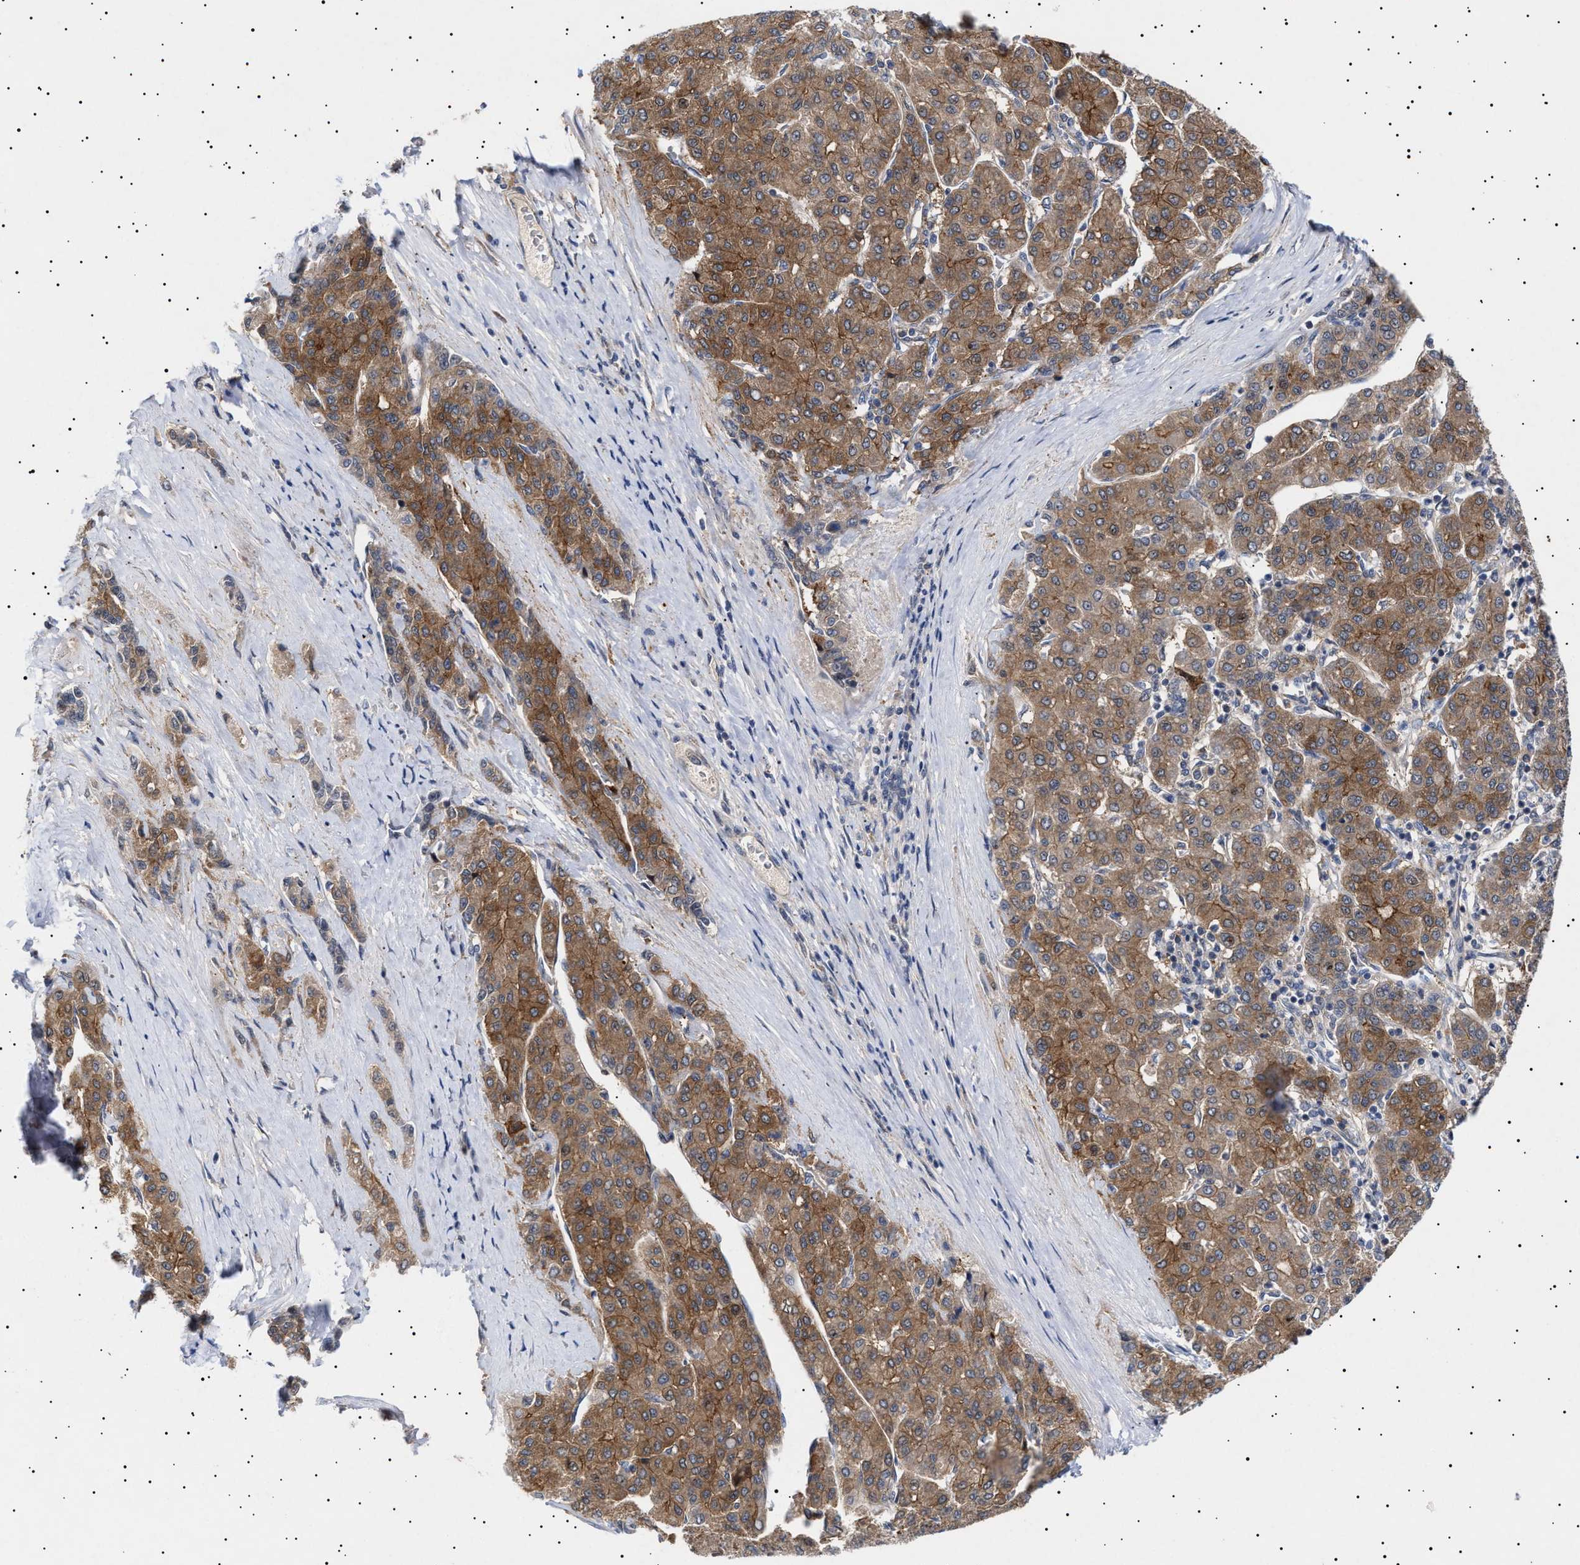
{"staining": {"intensity": "moderate", "quantity": ">75%", "location": "cytoplasmic/membranous"}, "tissue": "liver cancer", "cell_type": "Tumor cells", "image_type": "cancer", "snomed": [{"axis": "morphology", "description": "Carcinoma, Hepatocellular, NOS"}, {"axis": "topography", "description": "Liver"}], "caption": "Moderate cytoplasmic/membranous expression is present in about >75% of tumor cells in liver hepatocellular carcinoma.", "gene": "NPLOC4", "patient": {"sex": "male", "age": 65}}